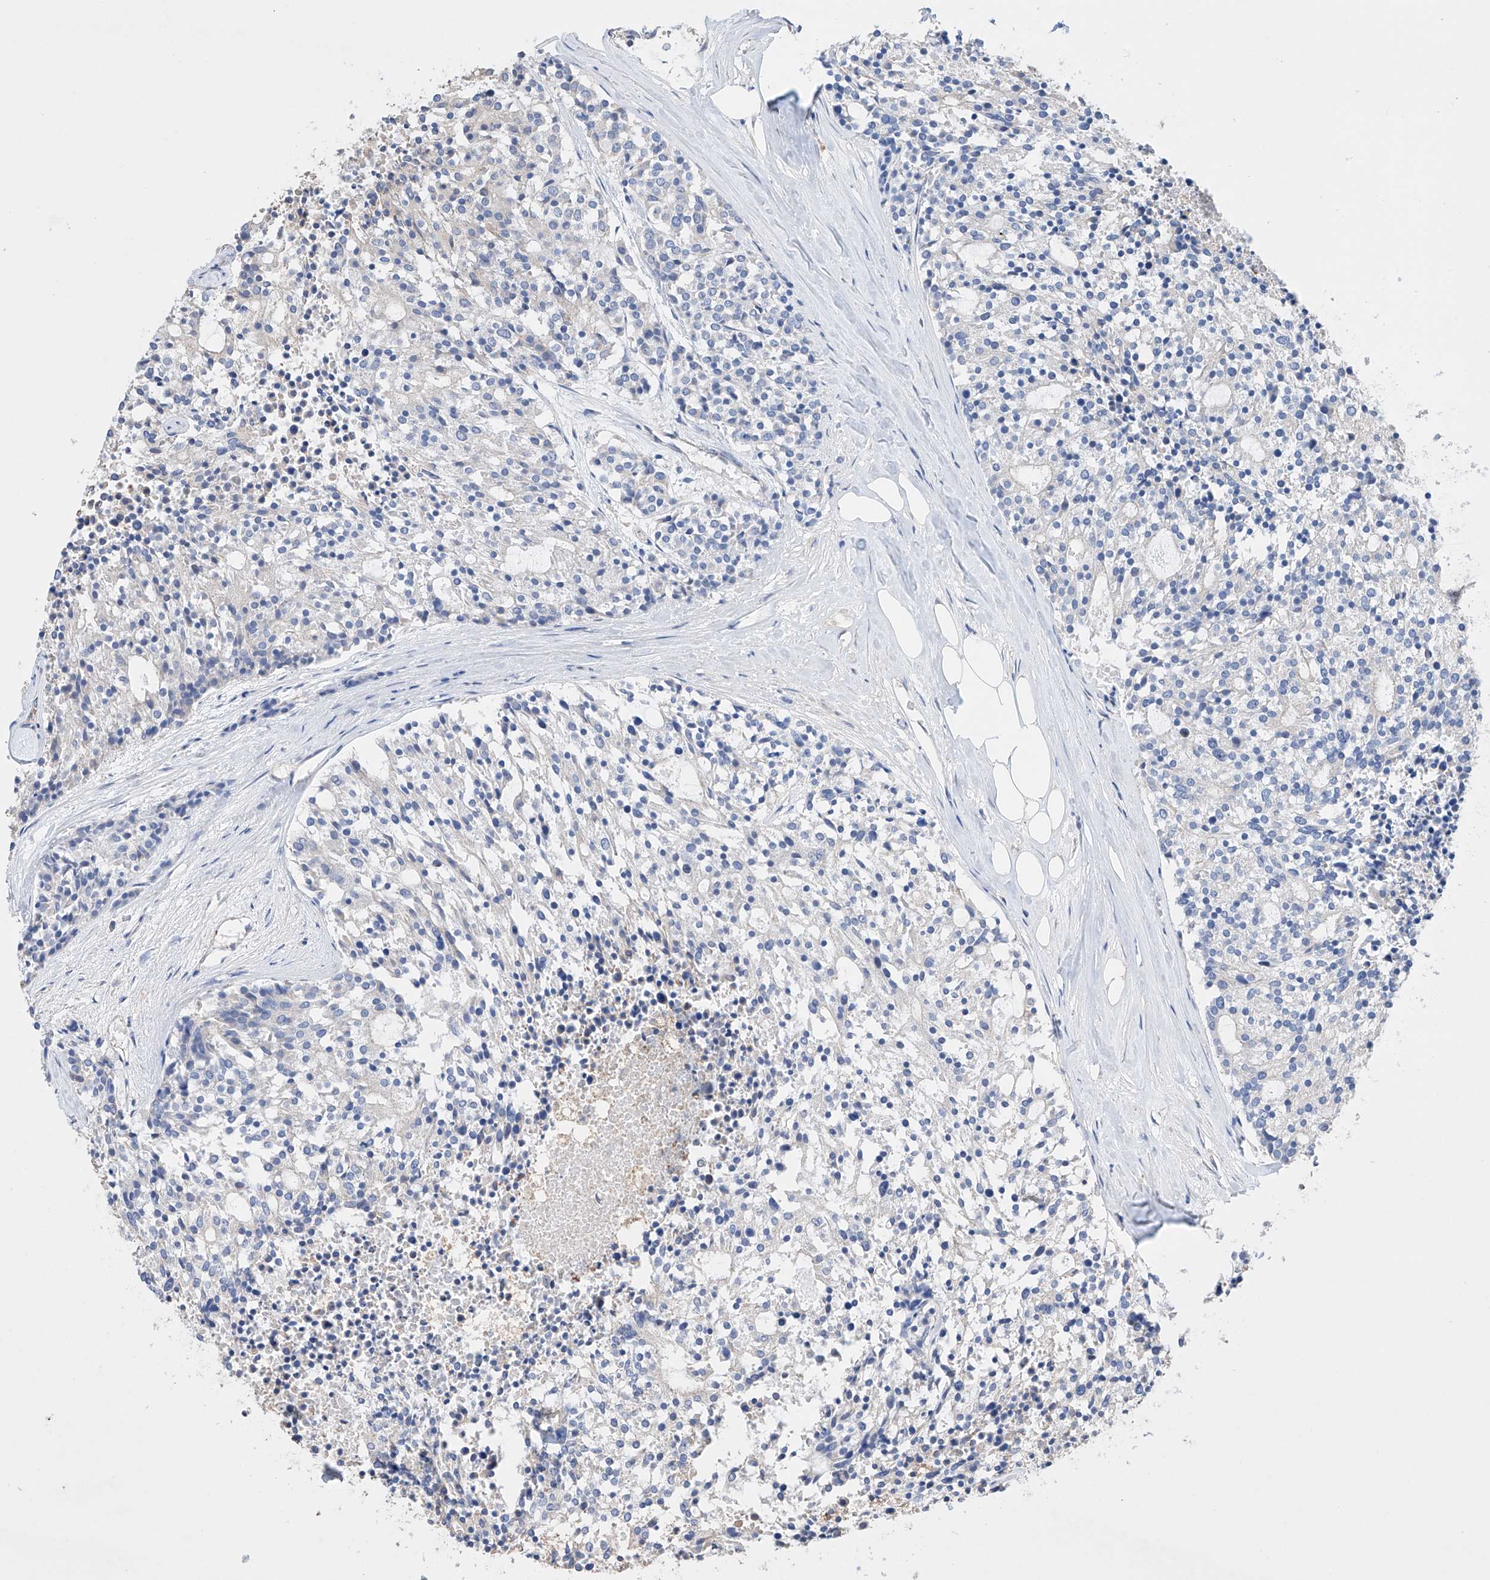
{"staining": {"intensity": "negative", "quantity": "none", "location": "none"}, "tissue": "carcinoid", "cell_type": "Tumor cells", "image_type": "cancer", "snomed": [{"axis": "morphology", "description": "Carcinoid, malignant, NOS"}, {"axis": "topography", "description": "Pancreas"}], "caption": "A high-resolution image shows immunohistochemistry (IHC) staining of carcinoid, which reveals no significant expression in tumor cells.", "gene": "AFG1L", "patient": {"sex": "female", "age": 54}}